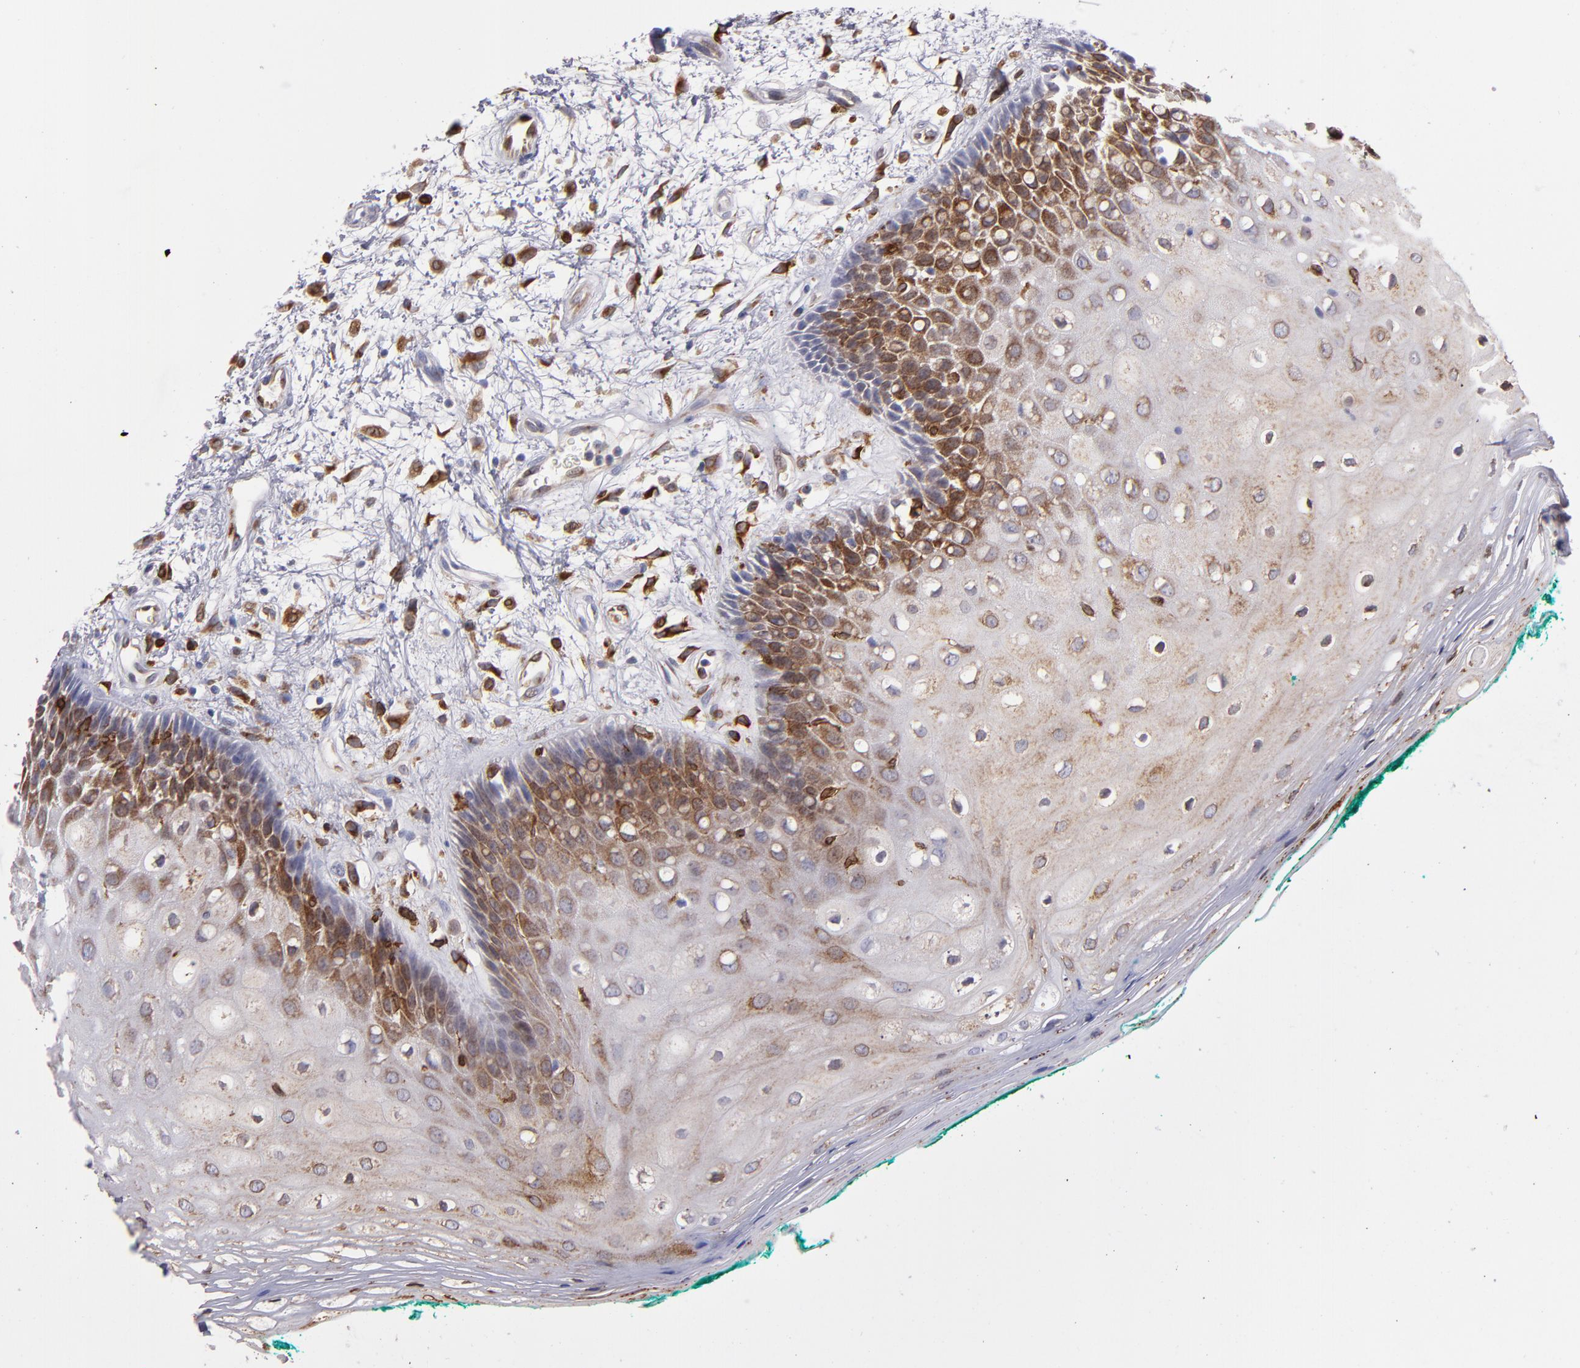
{"staining": {"intensity": "strong", "quantity": "25%-75%", "location": "cytoplasmic/membranous"}, "tissue": "oral mucosa", "cell_type": "Squamous epithelial cells", "image_type": "normal", "snomed": [{"axis": "morphology", "description": "Normal tissue, NOS"}, {"axis": "morphology", "description": "Squamous cell carcinoma, NOS"}, {"axis": "topography", "description": "Skeletal muscle"}, {"axis": "topography", "description": "Oral tissue"}, {"axis": "topography", "description": "Head-Neck"}], "caption": "This is a histology image of immunohistochemistry (IHC) staining of benign oral mucosa, which shows strong staining in the cytoplasmic/membranous of squamous epithelial cells.", "gene": "PTGS1", "patient": {"sex": "female", "age": 84}}